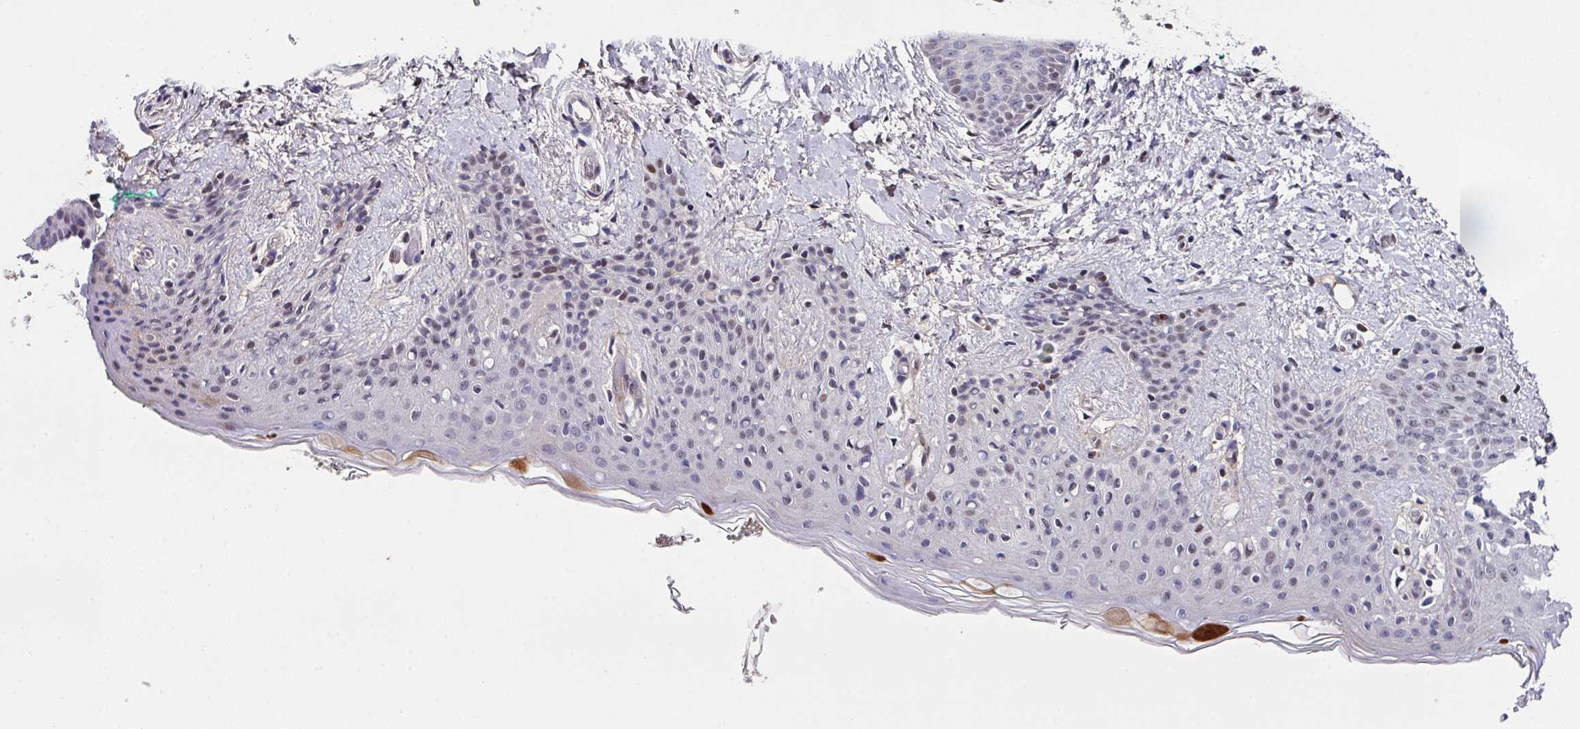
{"staining": {"intensity": "weak", "quantity": "<25%", "location": "nuclear"}, "tissue": "skin", "cell_type": "Fibroblasts", "image_type": "normal", "snomed": [{"axis": "morphology", "description": "Normal tissue, NOS"}, {"axis": "topography", "description": "Skin"}], "caption": "DAB (3,3'-diaminobenzidine) immunohistochemical staining of normal human skin displays no significant staining in fibroblasts. (IHC, brightfield microscopy, high magnification).", "gene": "CBX7", "patient": {"sex": "male", "age": 16}}